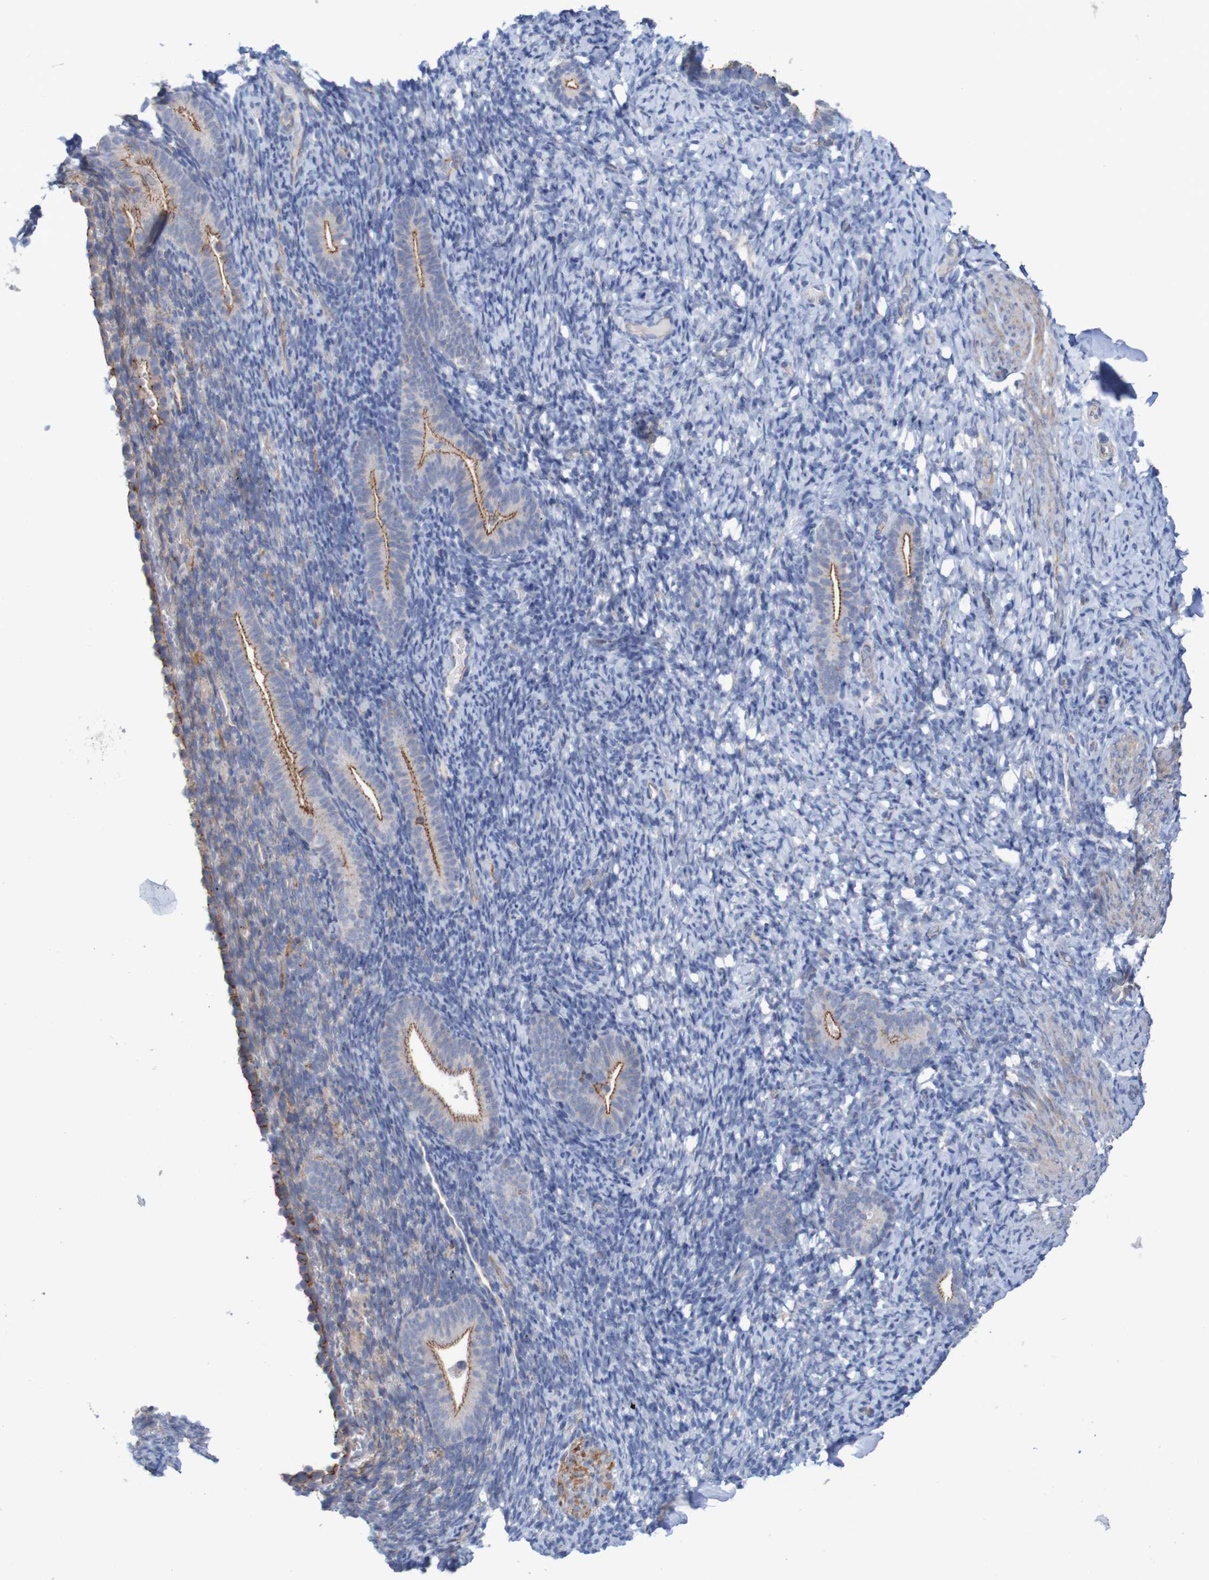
{"staining": {"intensity": "weak", "quantity": "<25%", "location": "cytoplasmic/membranous"}, "tissue": "endometrium", "cell_type": "Cells in endometrial stroma", "image_type": "normal", "snomed": [{"axis": "morphology", "description": "Normal tissue, NOS"}, {"axis": "topography", "description": "Endometrium"}], "caption": "This is a image of immunohistochemistry staining of benign endometrium, which shows no positivity in cells in endometrial stroma. The staining was performed using DAB to visualize the protein expression in brown, while the nuclei were stained in blue with hematoxylin (Magnification: 20x).", "gene": "NECTIN2", "patient": {"sex": "female", "age": 51}}